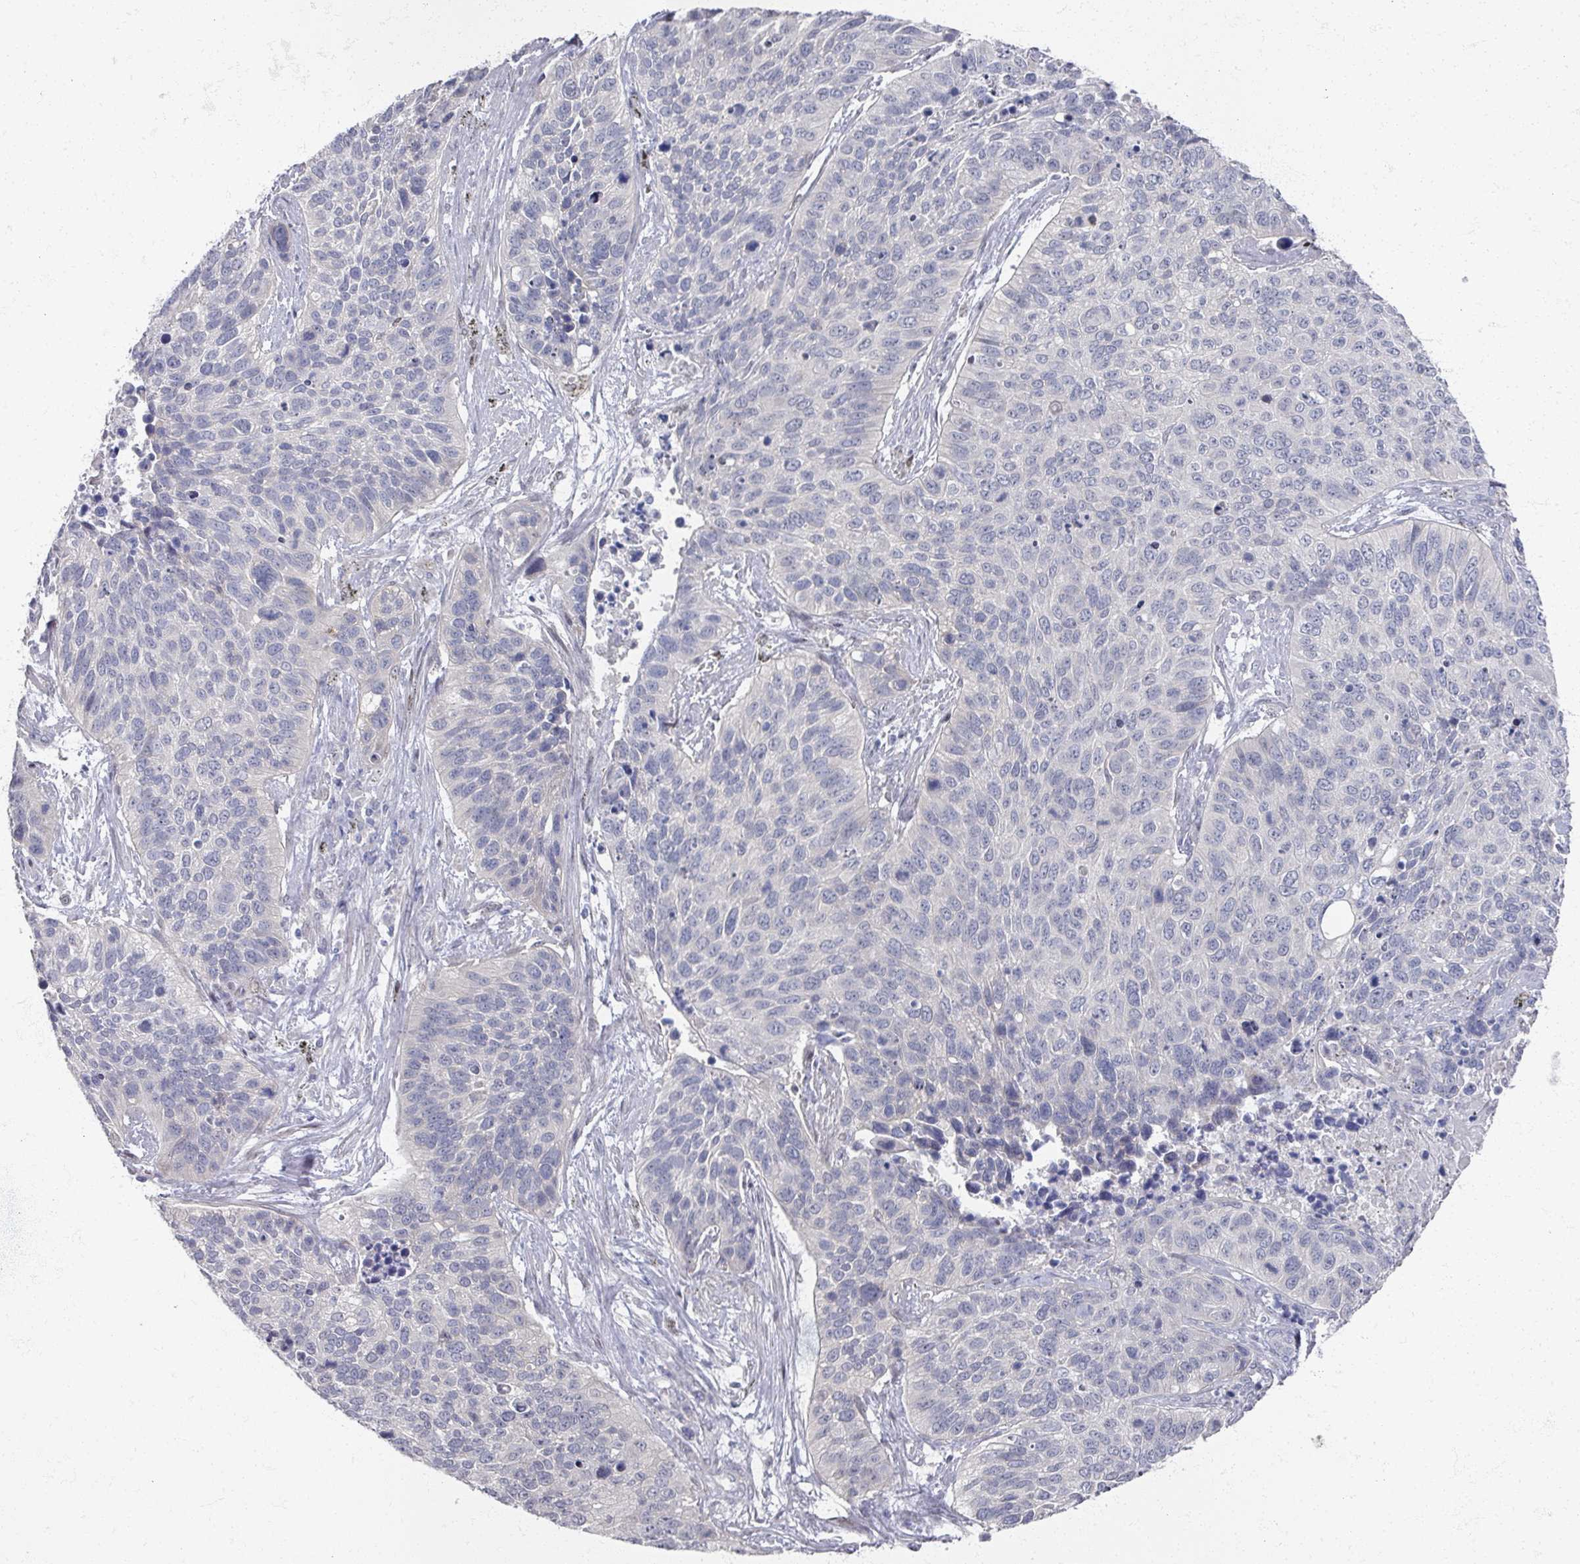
{"staining": {"intensity": "negative", "quantity": "none", "location": "none"}, "tissue": "lung cancer", "cell_type": "Tumor cells", "image_type": "cancer", "snomed": [{"axis": "morphology", "description": "Squamous cell carcinoma, NOS"}, {"axis": "topography", "description": "Lung"}], "caption": "Tumor cells show no significant protein positivity in lung cancer (squamous cell carcinoma).", "gene": "TTYH3", "patient": {"sex": "male", "age": 62}}